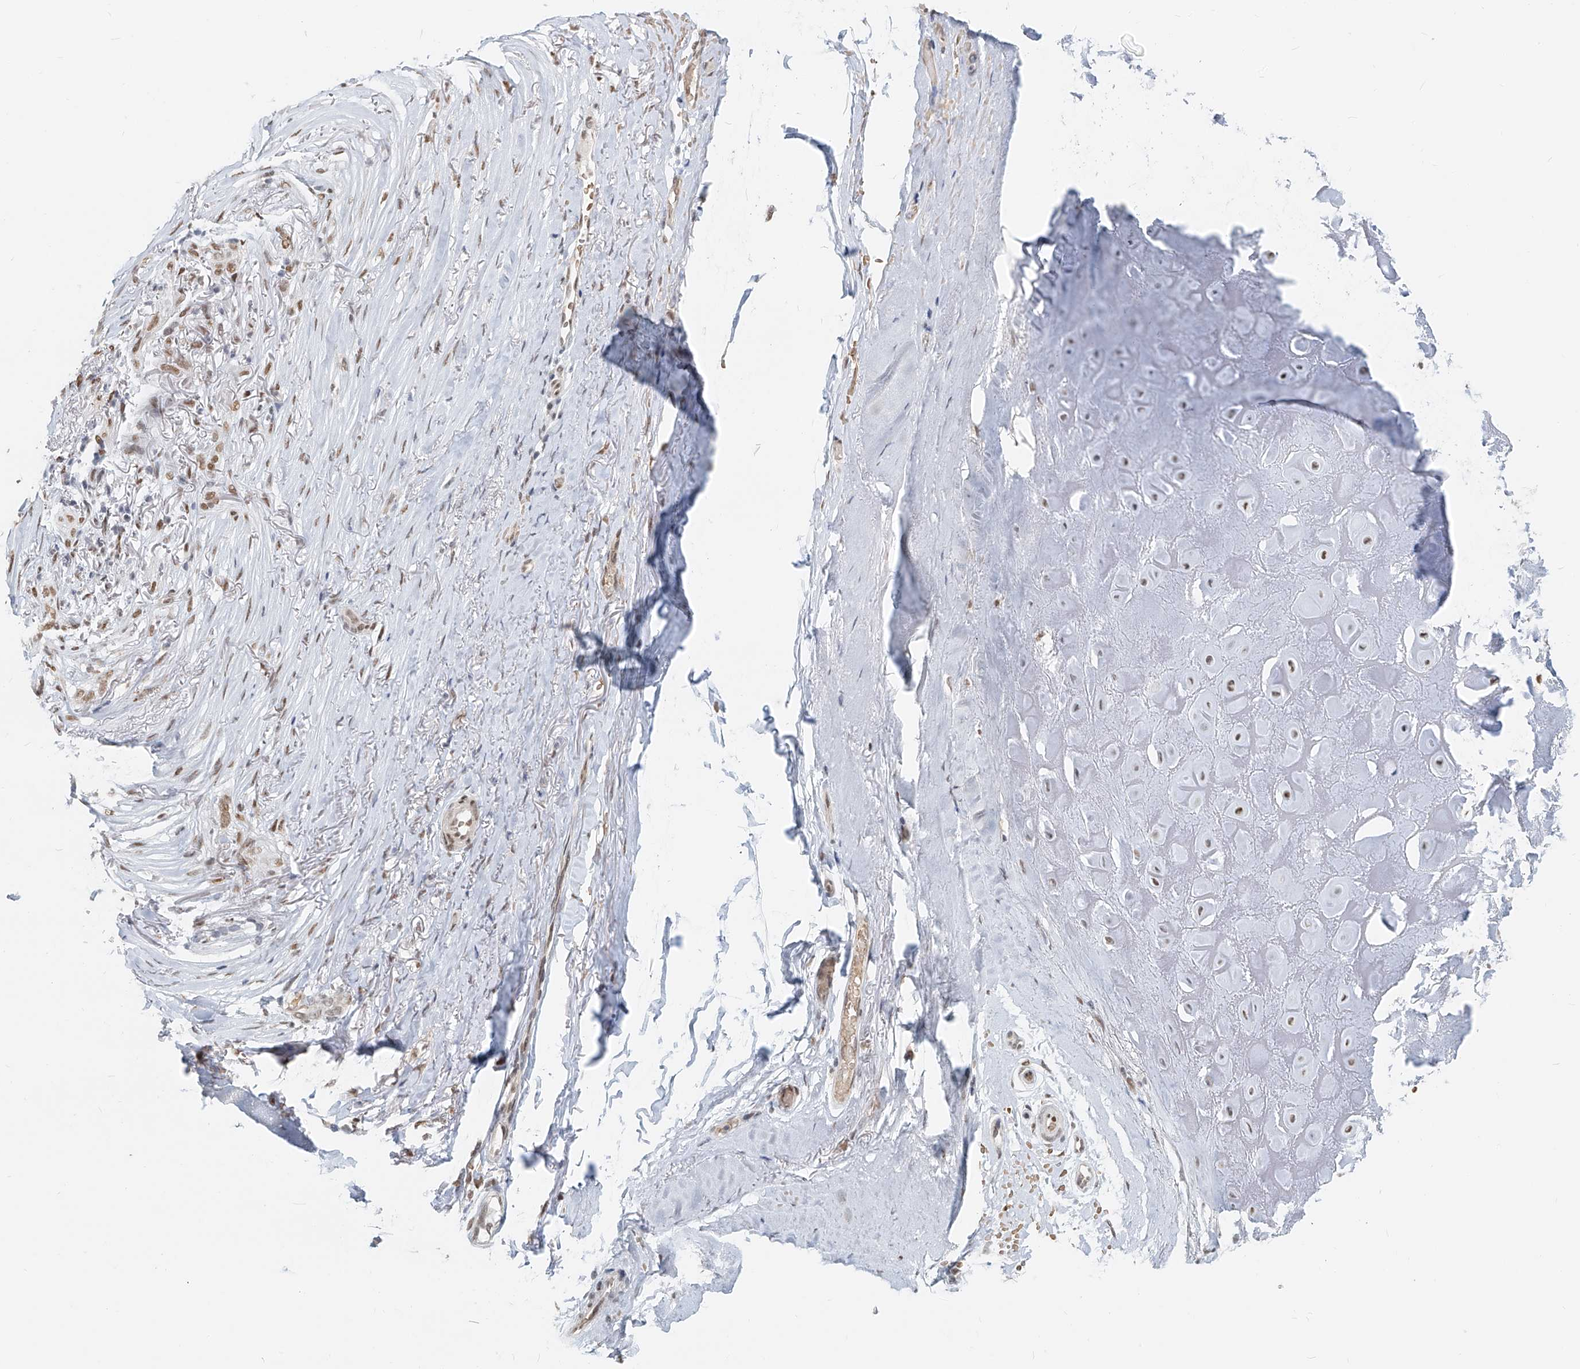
{"staining": {"intensity": "weak", "quantity": "25%-75%", "location": "nuclear"}, "tissue": "adipose tissue", "cell_type": "Adipocytes", "image_type": "normal", "snomed": [{"axis": "morphology", "description": "Normal tissue, NOS"}, {"axis": "morphology", "description": "Basal cell carcinoma"}, {"axis": "topography", "description": "Skin"}], "caption": "Immunohistochemistry micrograph of benign adipose tissue: human adipose tissue stained using immunohistochemistry (IHC) demonstrates low levels of weak protein expression localized specifically in the nuclear of adipocytes, appearing as a nuclear brown color.", "gene": "SASH1", "patient": {"sex": "female", "age": 89}}